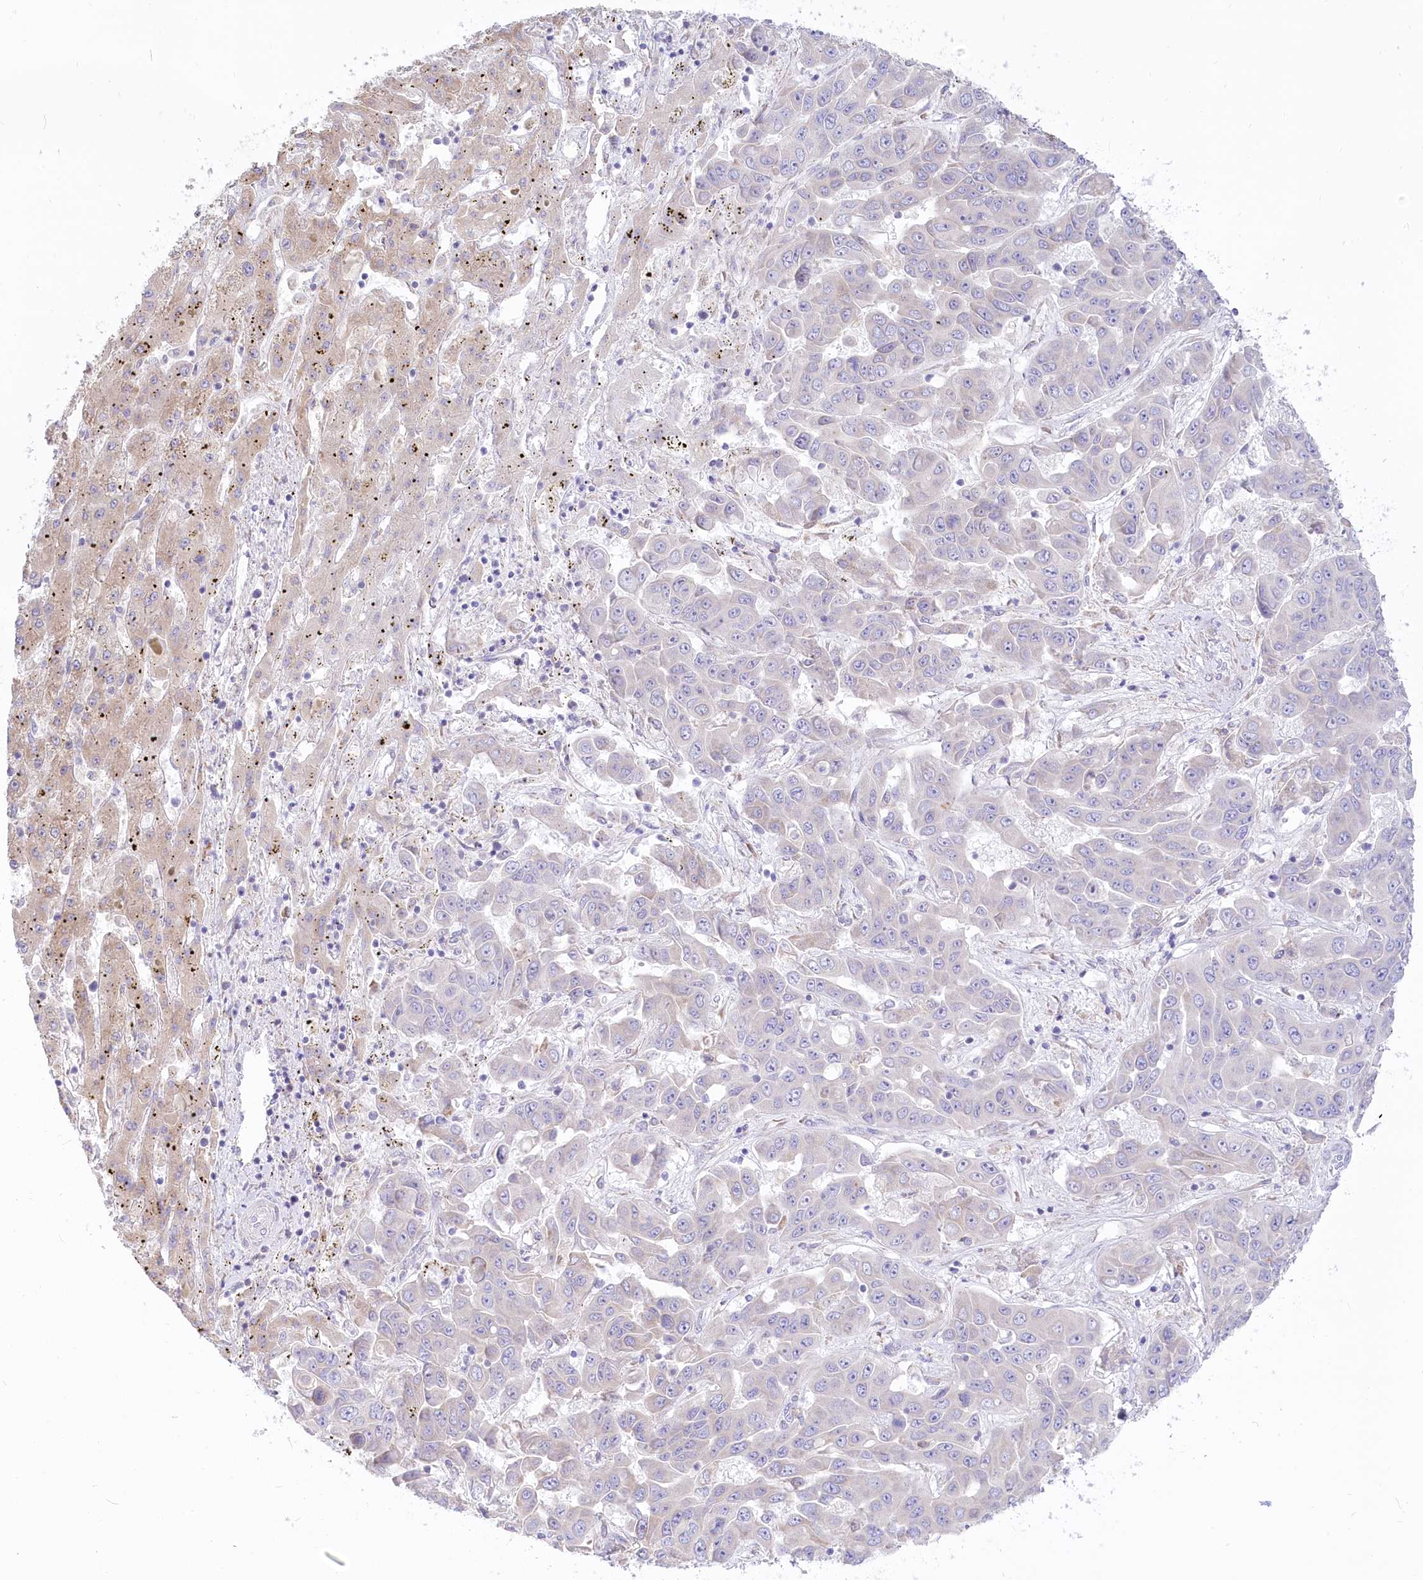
{"staining": {"intensity": "negative", "quantity": "none", "location": "none"}, "tissue": "liver cancer", "cell_type": "Tumor cells", "image_type": "cancer", "snomed": [{"axis": "morphology", "description": "Cholangiocarcinoma"}, {"axis": "topography", "description": "Liver"}], "caption": "Protein analysis of liver cancer demonstrates no significant staining in tumor cells.", "gene": "STT3B", "patient": {"sex": "female", "age": 52}}